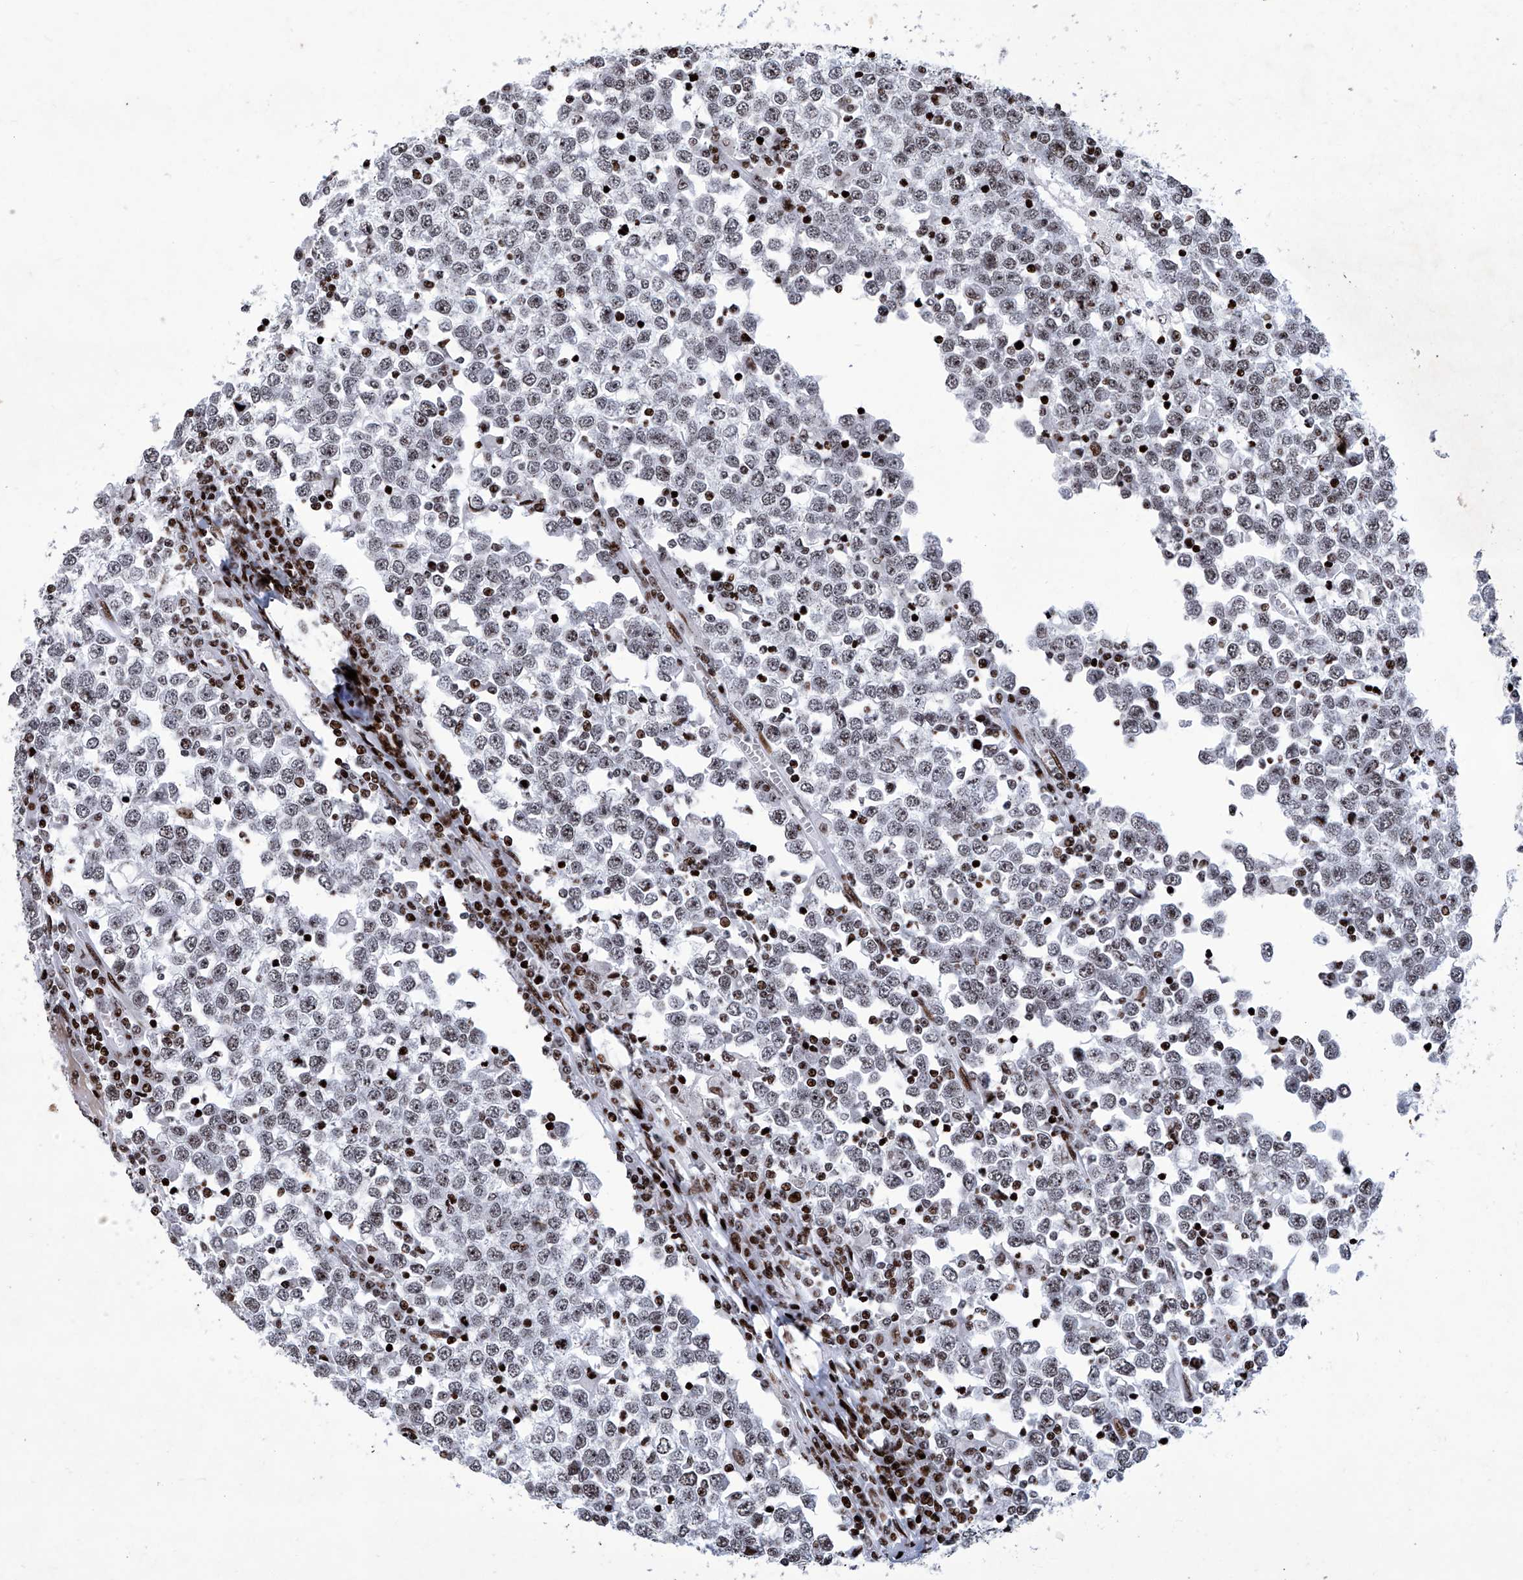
{"staining": {"intensity": "weak", "quantity": "<25%", "location": "nuclear"}, "tissue": "testis cancer", "cell_type": "Tumor cells", "image_type": "cancer", "snomed": [{"axis": "morphology", "description": "Seminoma, NOS"}, {"axis": "topography", "description": "Testis"}], "caption": "The micrograph reveals no staining of tumor cells in testis seminoma.", "gene": "HEY2", "patient": {"sex": "male", "age": 65}}